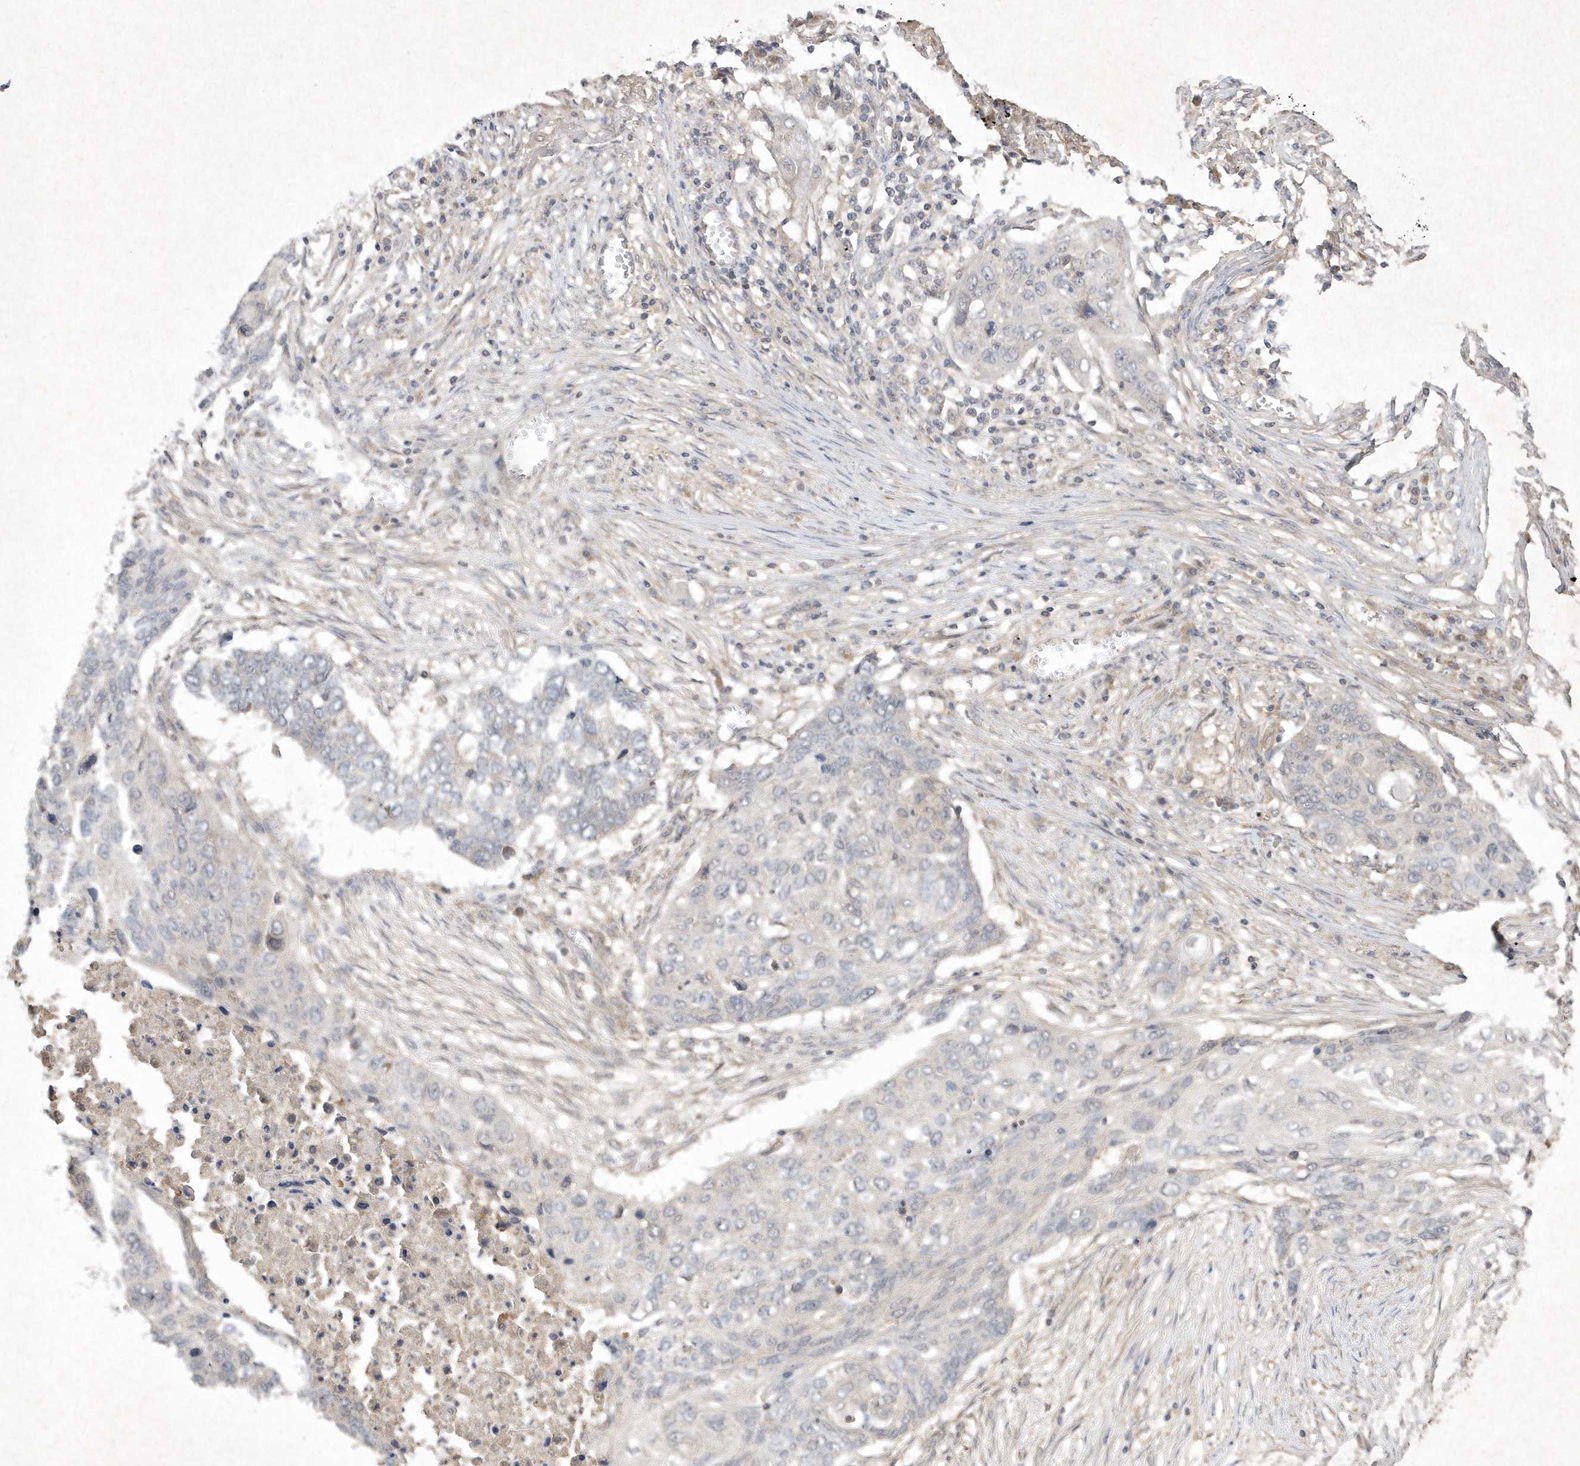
{"staining": {"intensity": "negative", "quantity": "none", "location": "none"}, "tissue": "lung cancer", "cell_type": "Tumor cells", "image_type": "cancer", "snomed": [{"axis": "morphology", "description": "Squamous cell carcinoma, NOS"}, {"axis": "topography", "description": "Lung"}], "caption": "DAB immunohistochemical staining of lung cancer (squamous cell carcinoma) reveals no significant staining in tumor cells.", "gene": "AKR7A2", "patient": {"sex": "female", "age": 63}}